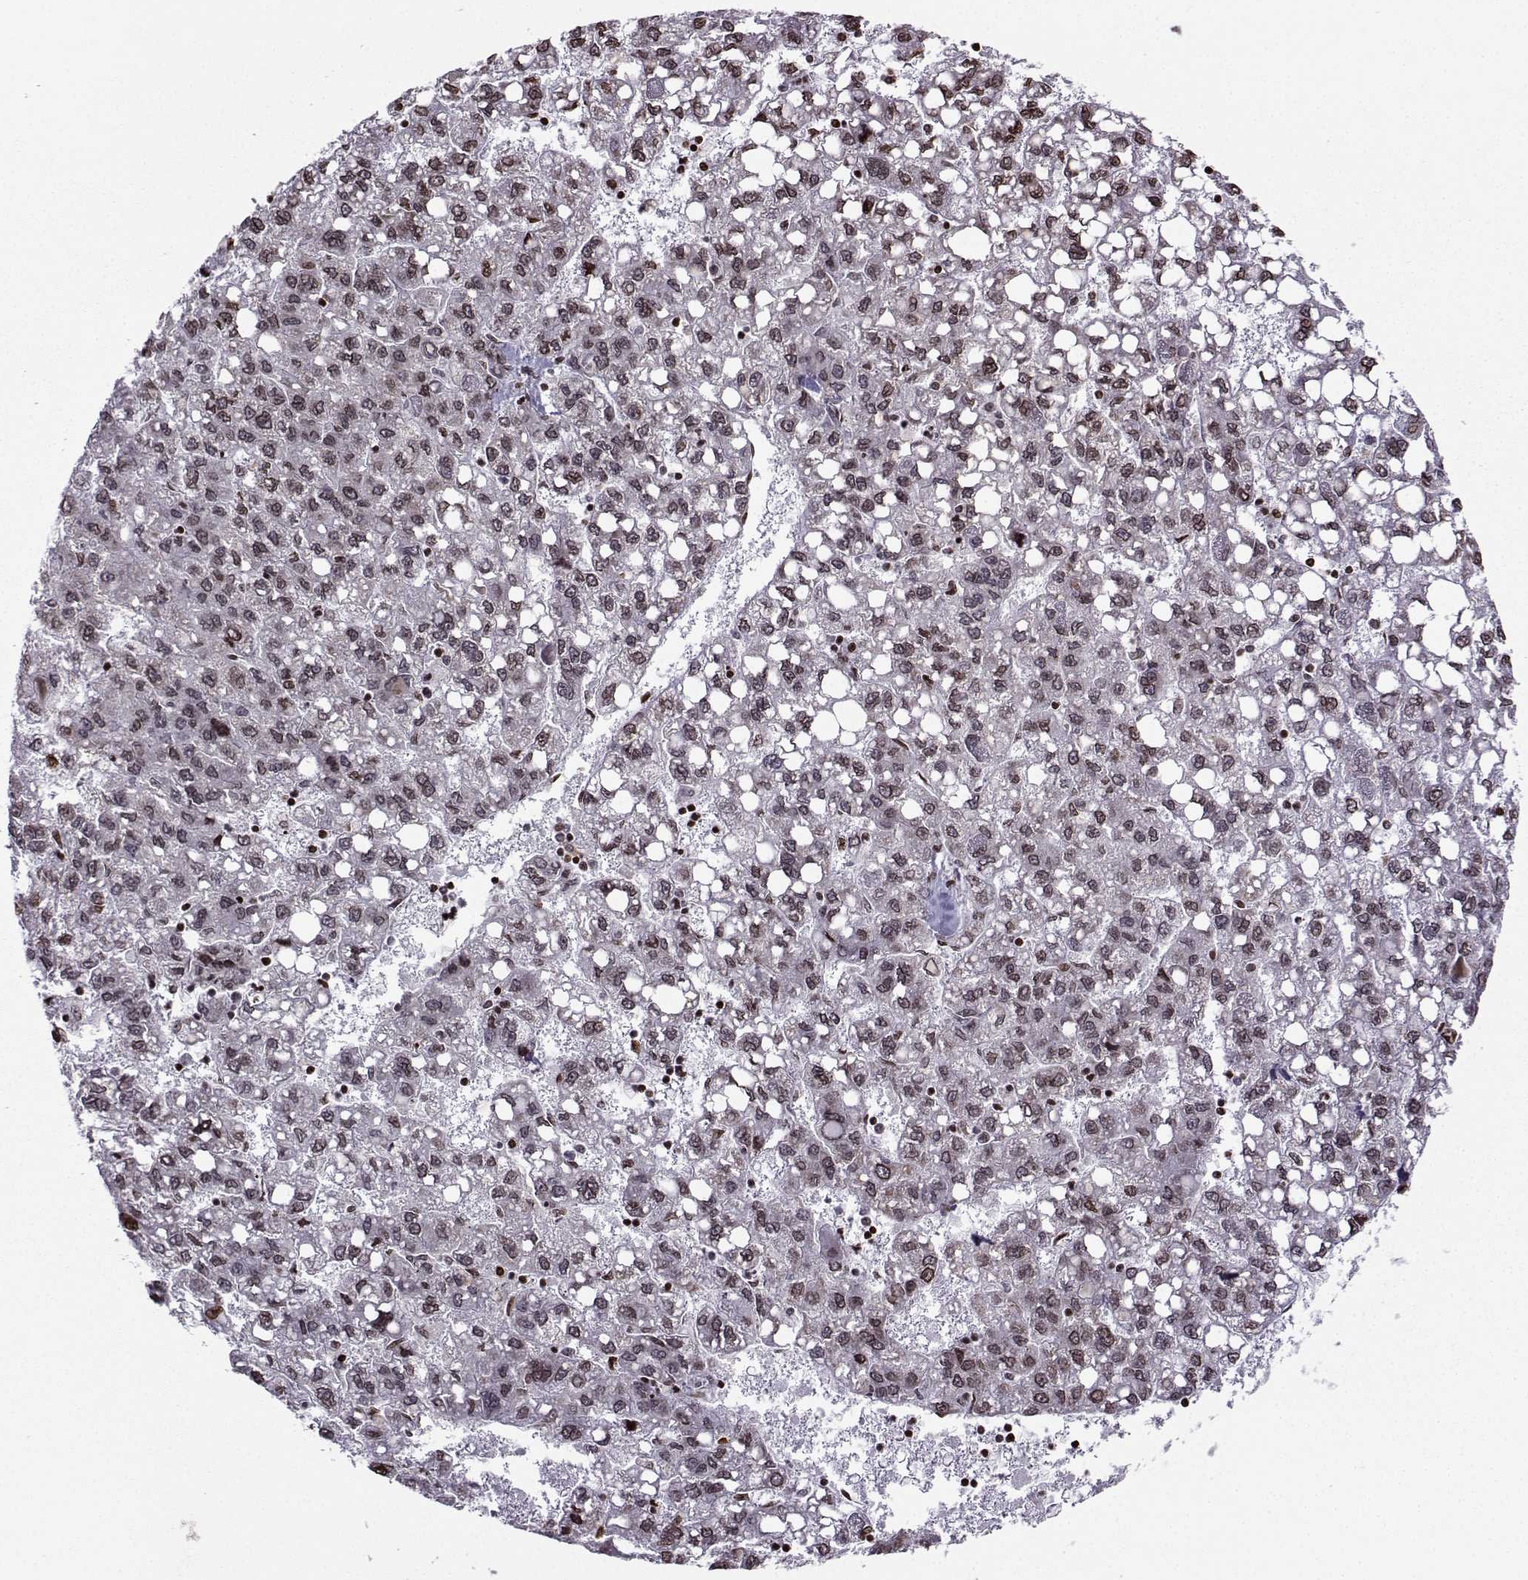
{"staining": {"intensity": "strong", "quantity": "<25%", "location": "nuclear"}, "tissue": "liver cancer", "cell_type": "Tumor cells", "image_type": "cancer", "snomed": [{"axis": "morphology", "description": "Carcinoma, Hepatocellular, NOS"}, {"axis": "topography", "description": "Liver"}], "caption": "Immunohistochemistry of human liver hepatocellular carcinoma shows medium levels of strong nuclear staining in approximately <25% of tumor cells.", "gene": "ZNF19", "patient": {"sex": "female", "age": 82}}